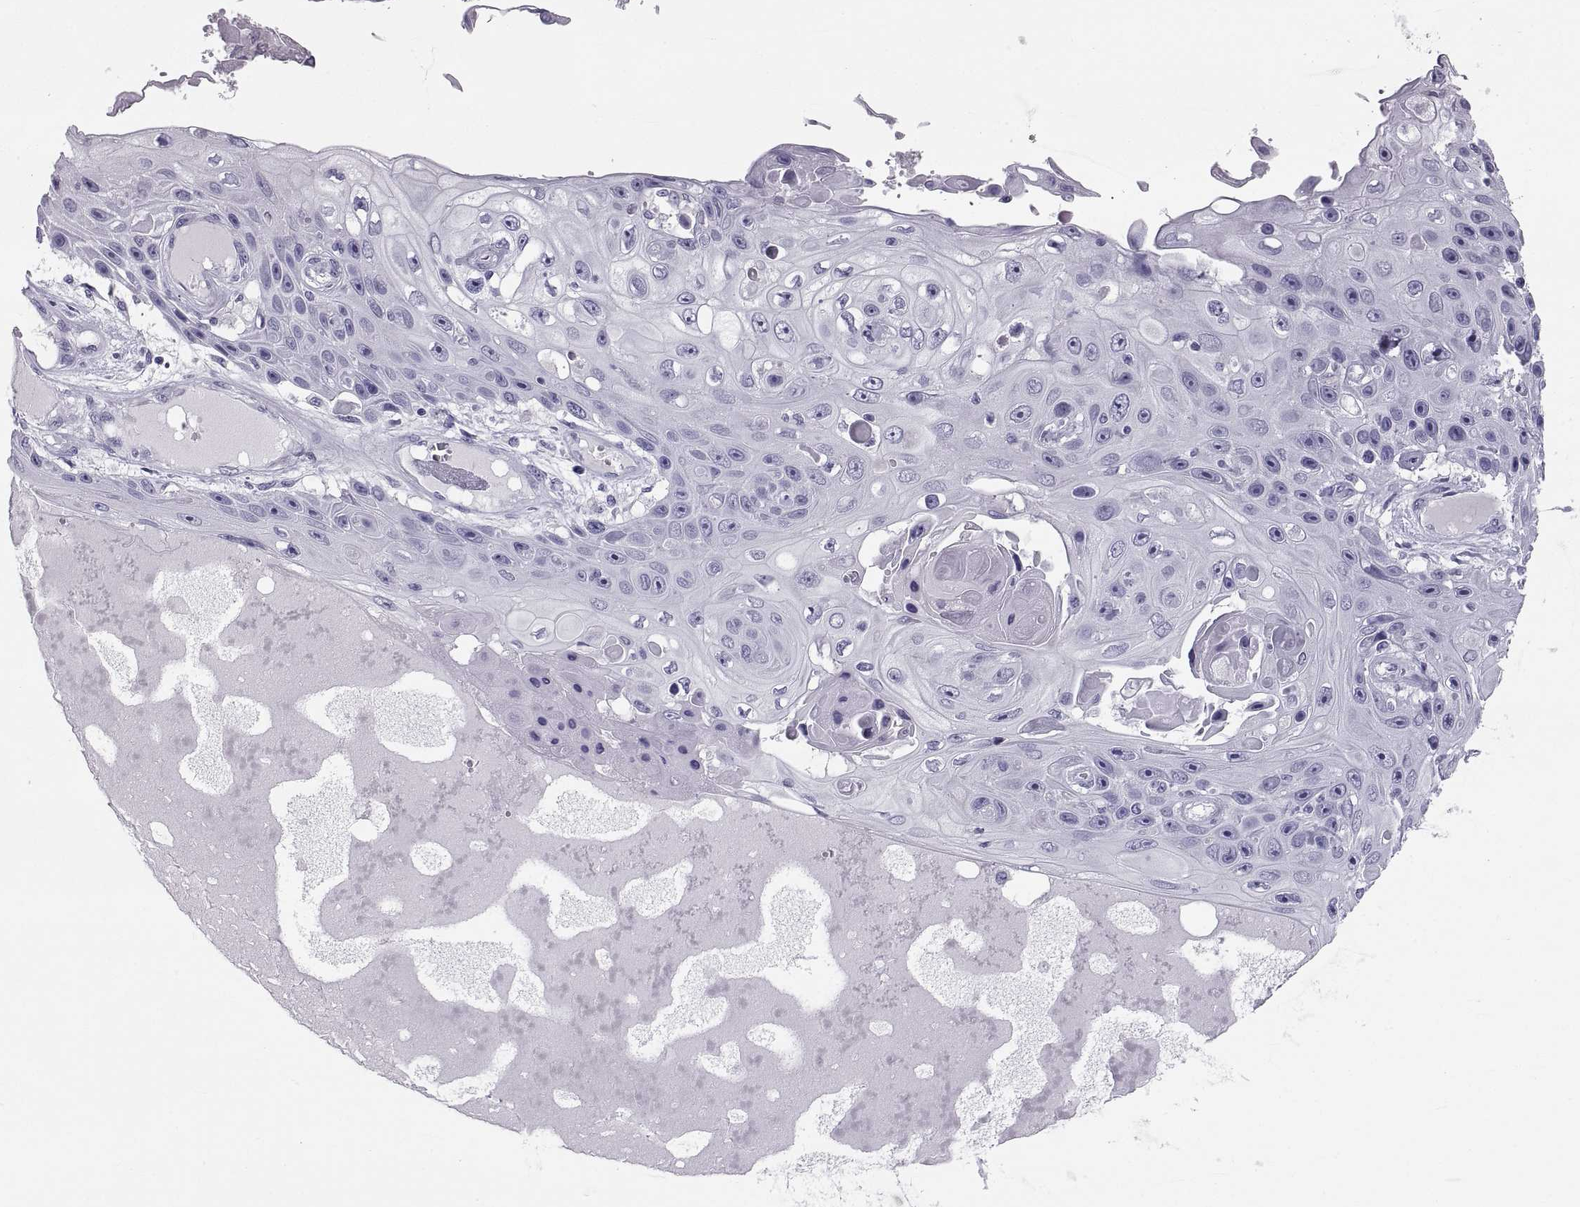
{"staining": {"intensity": "negative", "quantity": "none", "location": "none"}, "tissue": "skin cancer", "cell_type": "Tumor cells", "image_type": "cancer", "snomed": [{"axis": "morphology", "description": "Squamous cell carcinoma, NOS"}, {"axis": "topography", "description": "Skin"}], "caption": "Histopathology image shows no protein positivity in tumor cells of skin squamous cell carcinoma tissue.", "gene": "PCSK1N", "patient": {"sex": "male", "age": 82}}